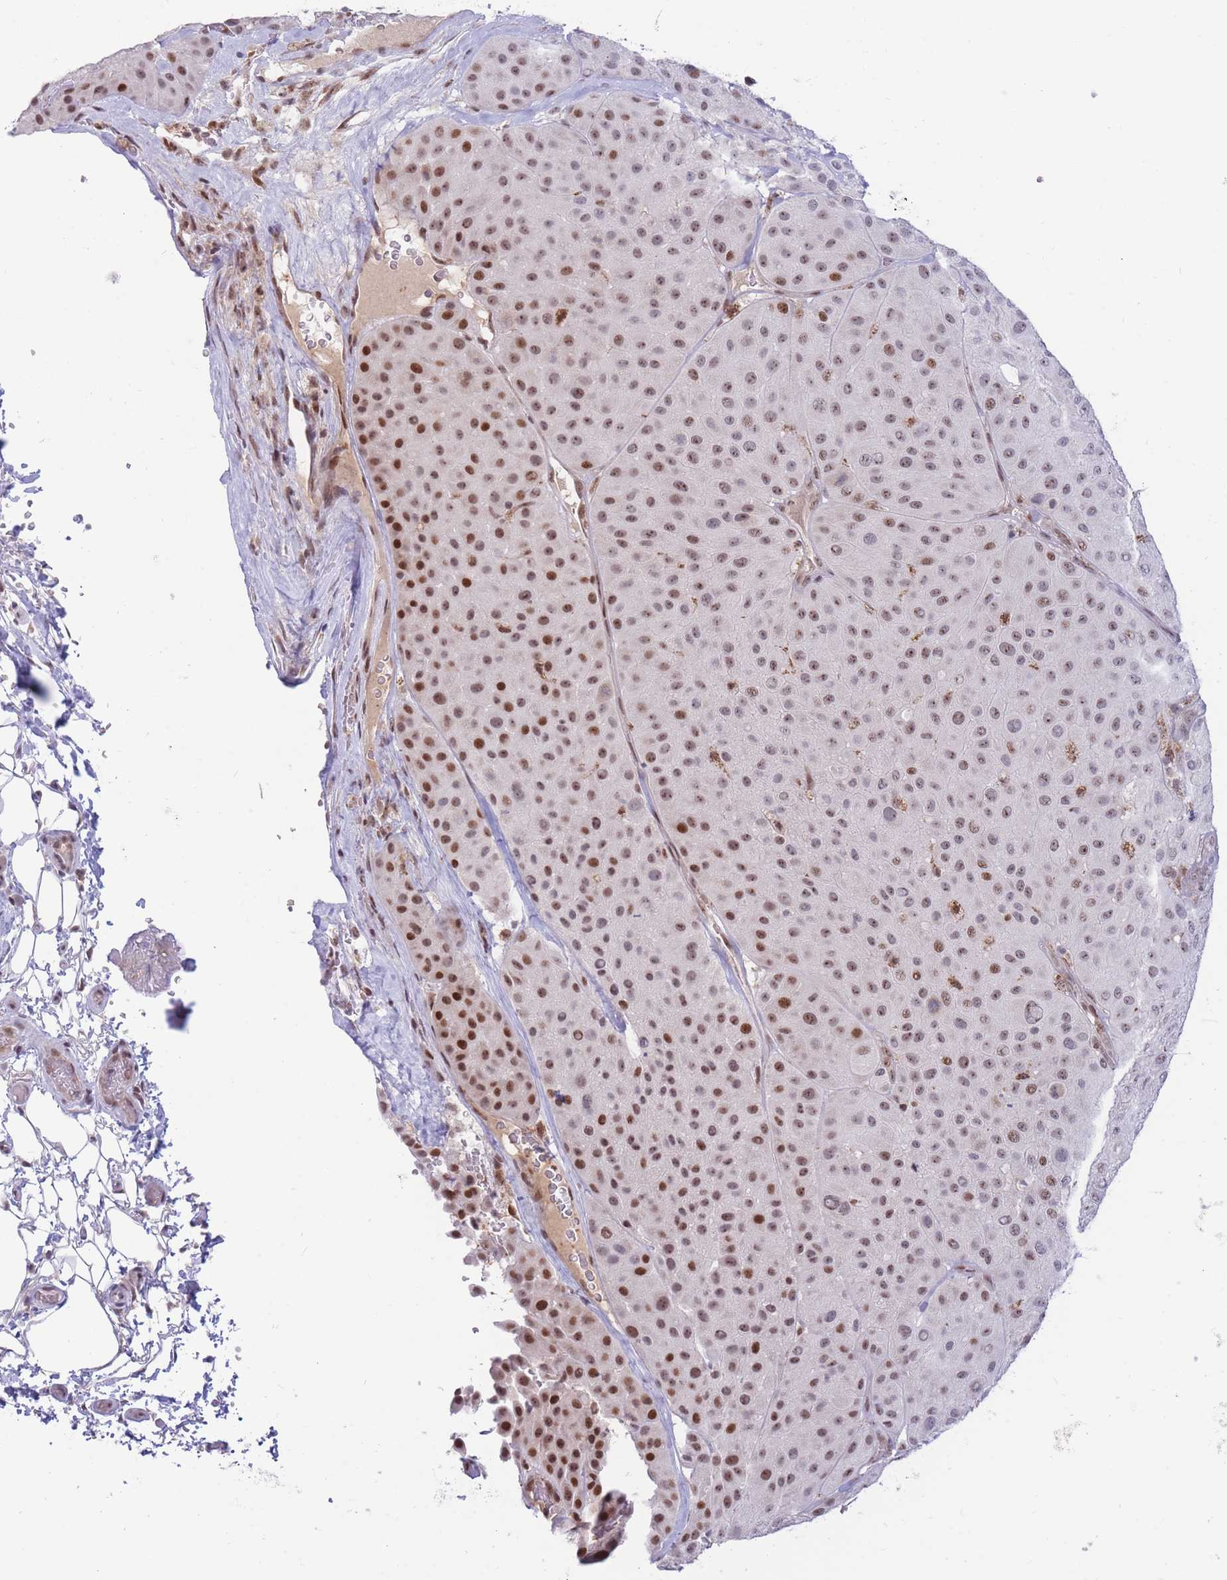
{"staining": {"intensity": "moderate", "quantity": ">75%", "location": "nuclear"}, "tissue": "melanoma", "cell_type": "Tumor cells", "image_type": "cancer", "snomed": [{"axis": "morphology", "description": "Malignant melanoma, Metastatic site"}, {"axis": "topography", "description": "Smooth muscle"}], "caption": "DAB immunohistochemical staining of human malignant melanoma (metastatic site) exhibits moderate nuclear protein positivity in approximately >75% of tumor cells.", "gene": "TARBP2", "patient": {"sex": "male", "age": 41}}